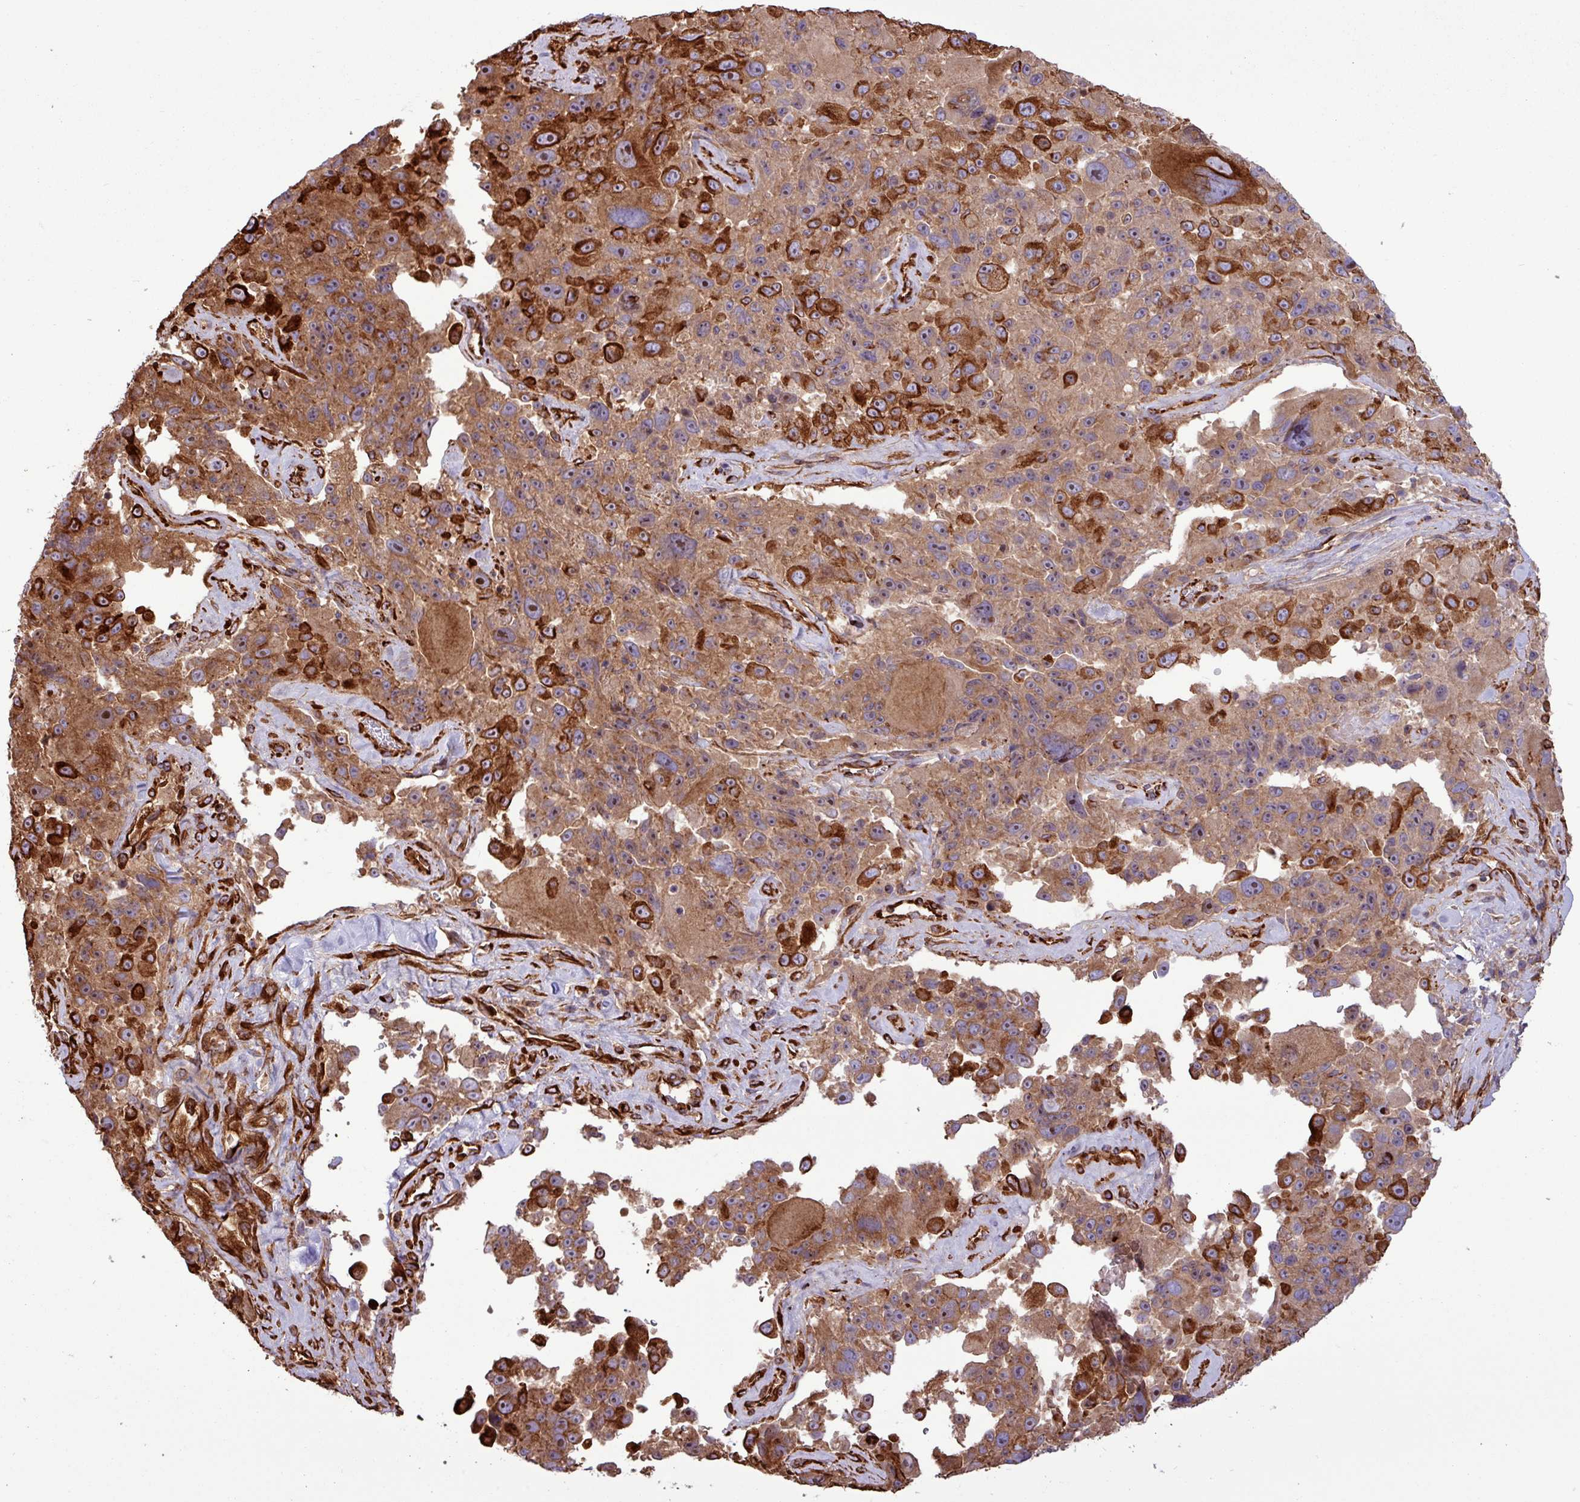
{"staining": {"intensity": "strong", "quantity": ">75%", "location": "cytoplasmic/membranous,nuclear"}, "tissue": "melanoma", "cell_type": "Tumor cells", "image_type": "cancer", "snomed": [{"axis": "morphology", "description": "Malignant melanoma, Metastatic site"}, {"axis": "topography", "description": "Lymph node"}], "caption": "Human malignant melanoma (metastatic site) stained with a protein marker exhibits strong staining in tumor cells.", "gene": "ZNF300", "patient": {"sex": "male", "age": 62}}